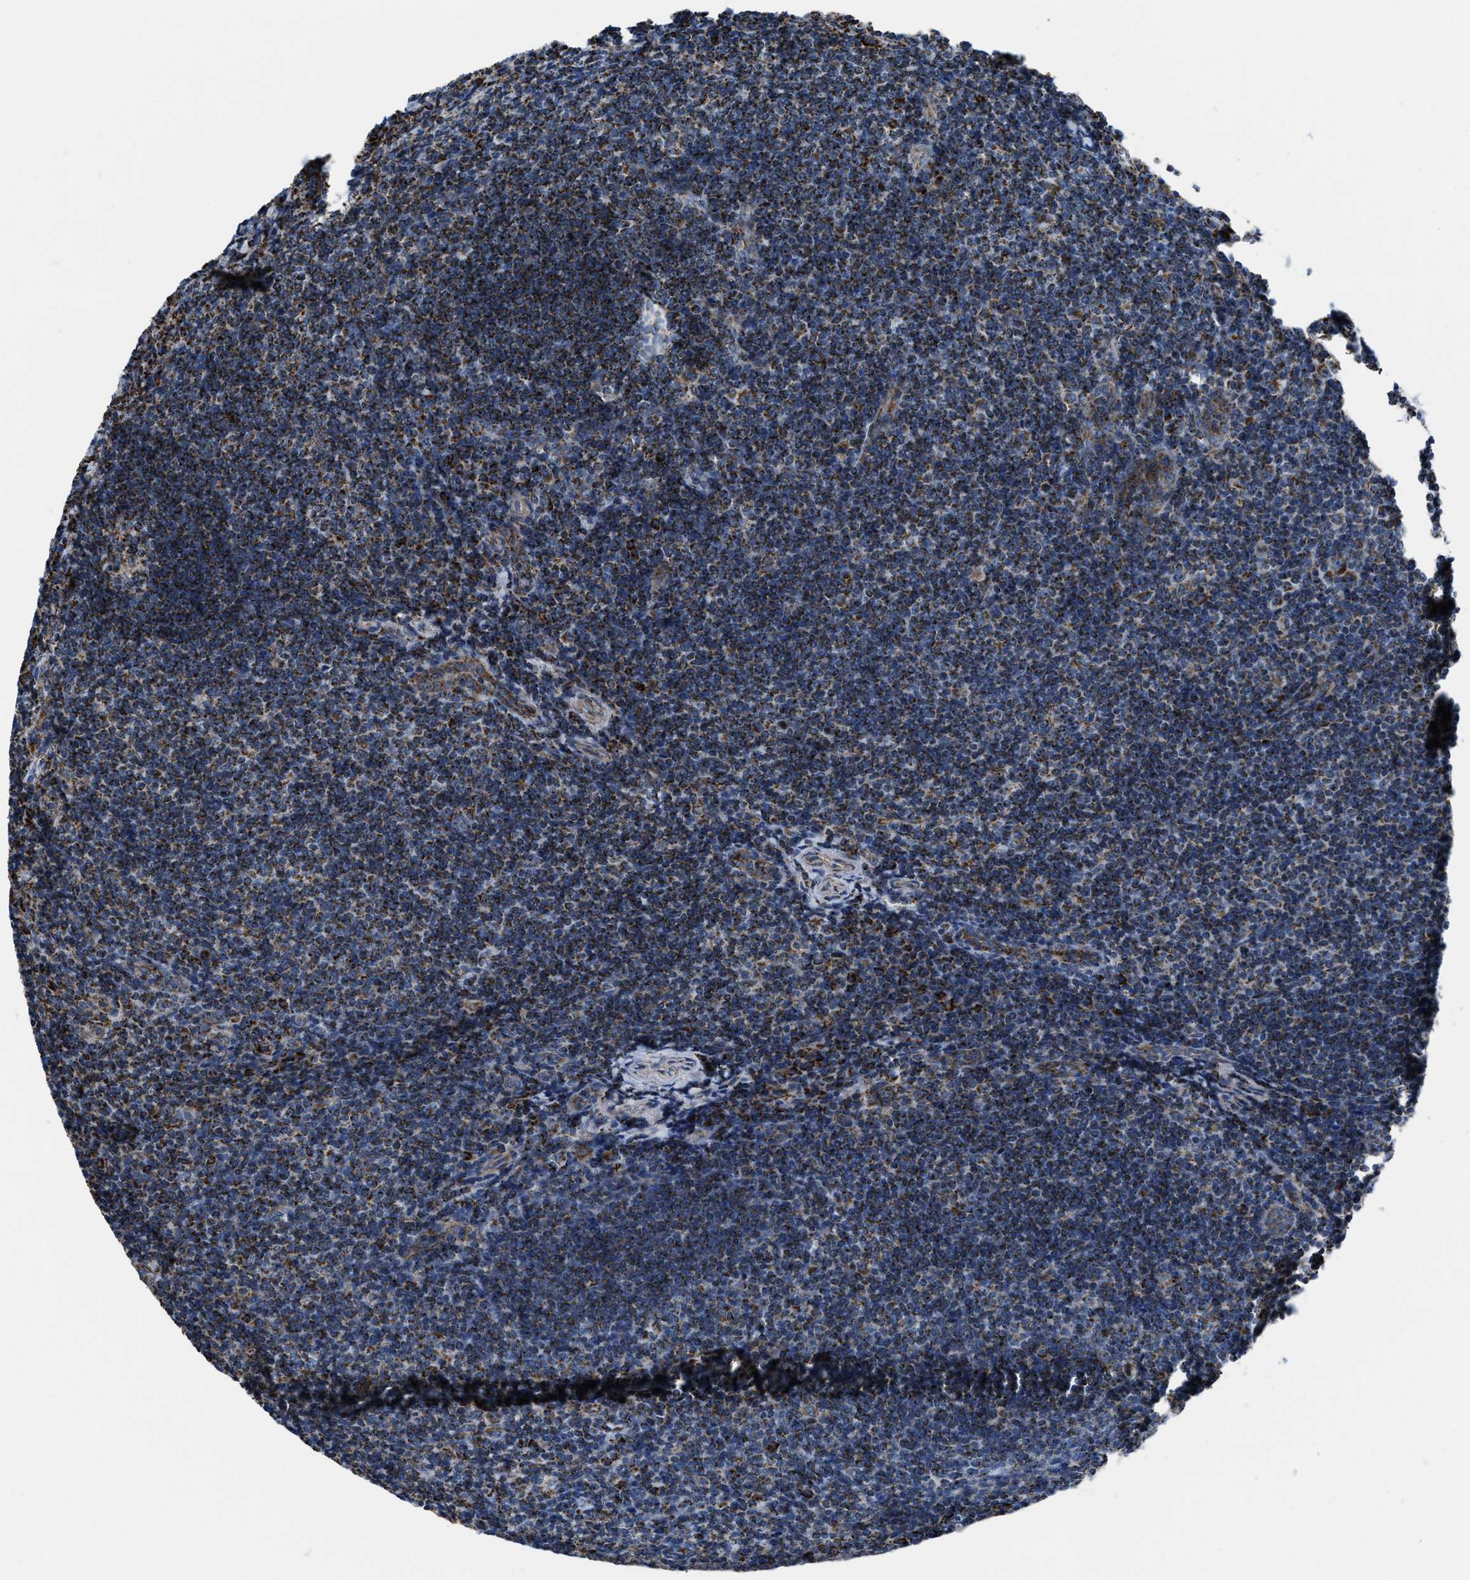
{"staining": {"intensity": "strong", "quantity": "25%-75%", "location": "cytoplasmic/membranous"}, "tissue": "tonsil", "cell_type": "Germinal center cells", "image_type": "normal", "snomed": [{"axis": "morphology", "description": "Normal tissue, NOS"}, {"axis": "topography", "description": "Tonsil"}], "caption": "This is a photomicrograph of IHC staining of benign tonsil, which shows strong positivity in the cytoplasmic/membranous of germinal center cells.", "gene": "NSD3", "patient": {"sex": "male", "age": 37}}